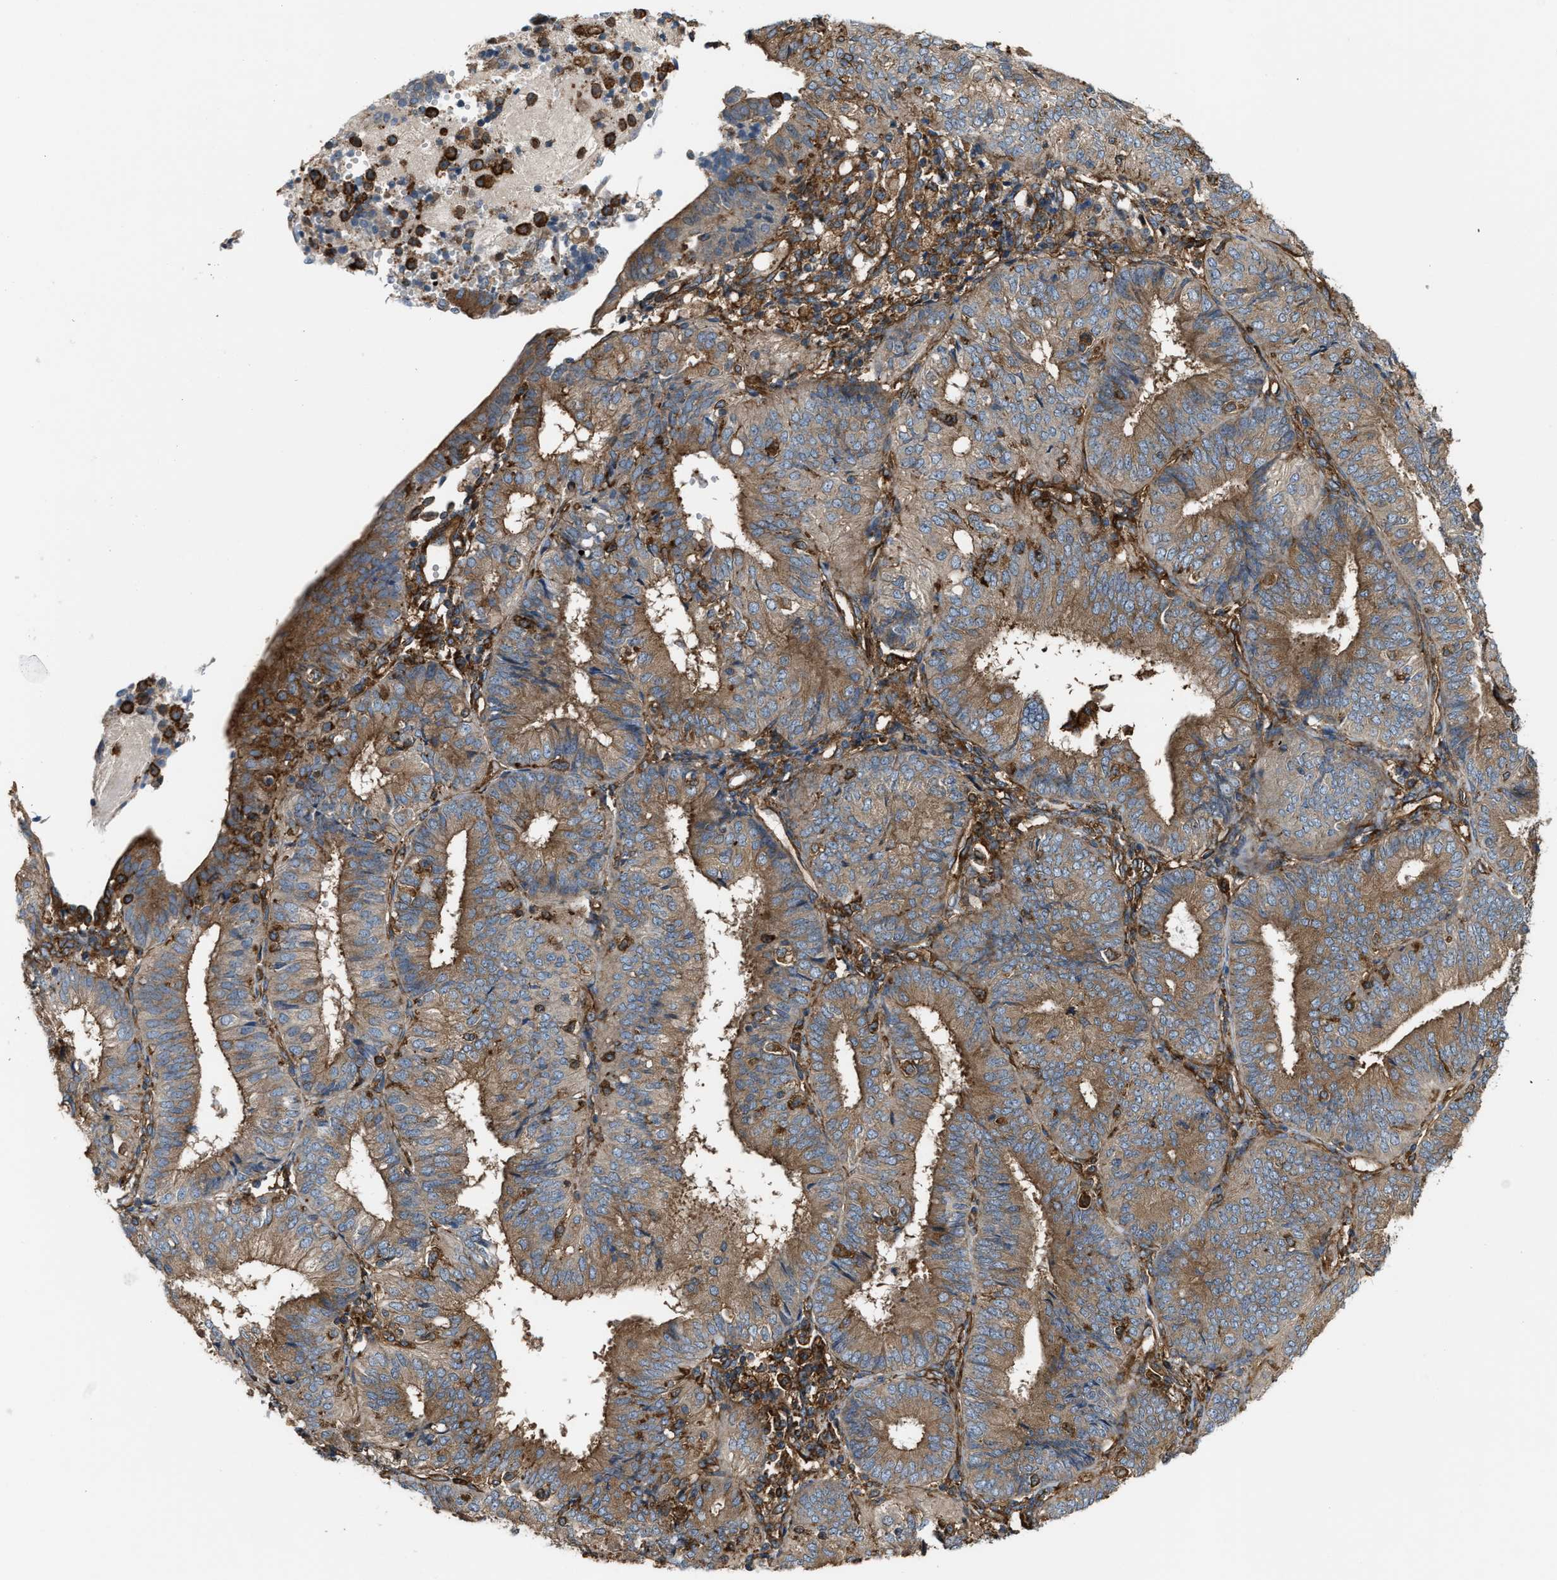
{"staining": {"intensity": "moderate", "quantity": ">75%", "location": "cytoplasmic/membranous"}, "tissue": "endometrial cancer", "cell_type": "Tumor cells", "image_type": "cancer", "snomed": [{"axis": "morphology", "description": "Adenocarcinoma, NOS"}, {"axis": "topography", "description": "Endometrium"}], "caption": "Endometrial cancer stained with IHC reveals moderate cytoplasmic/membranous staining in about >75% of tumor cells.", "gene": "PICALM", "patient": {"sex": "female", "age": 58}}